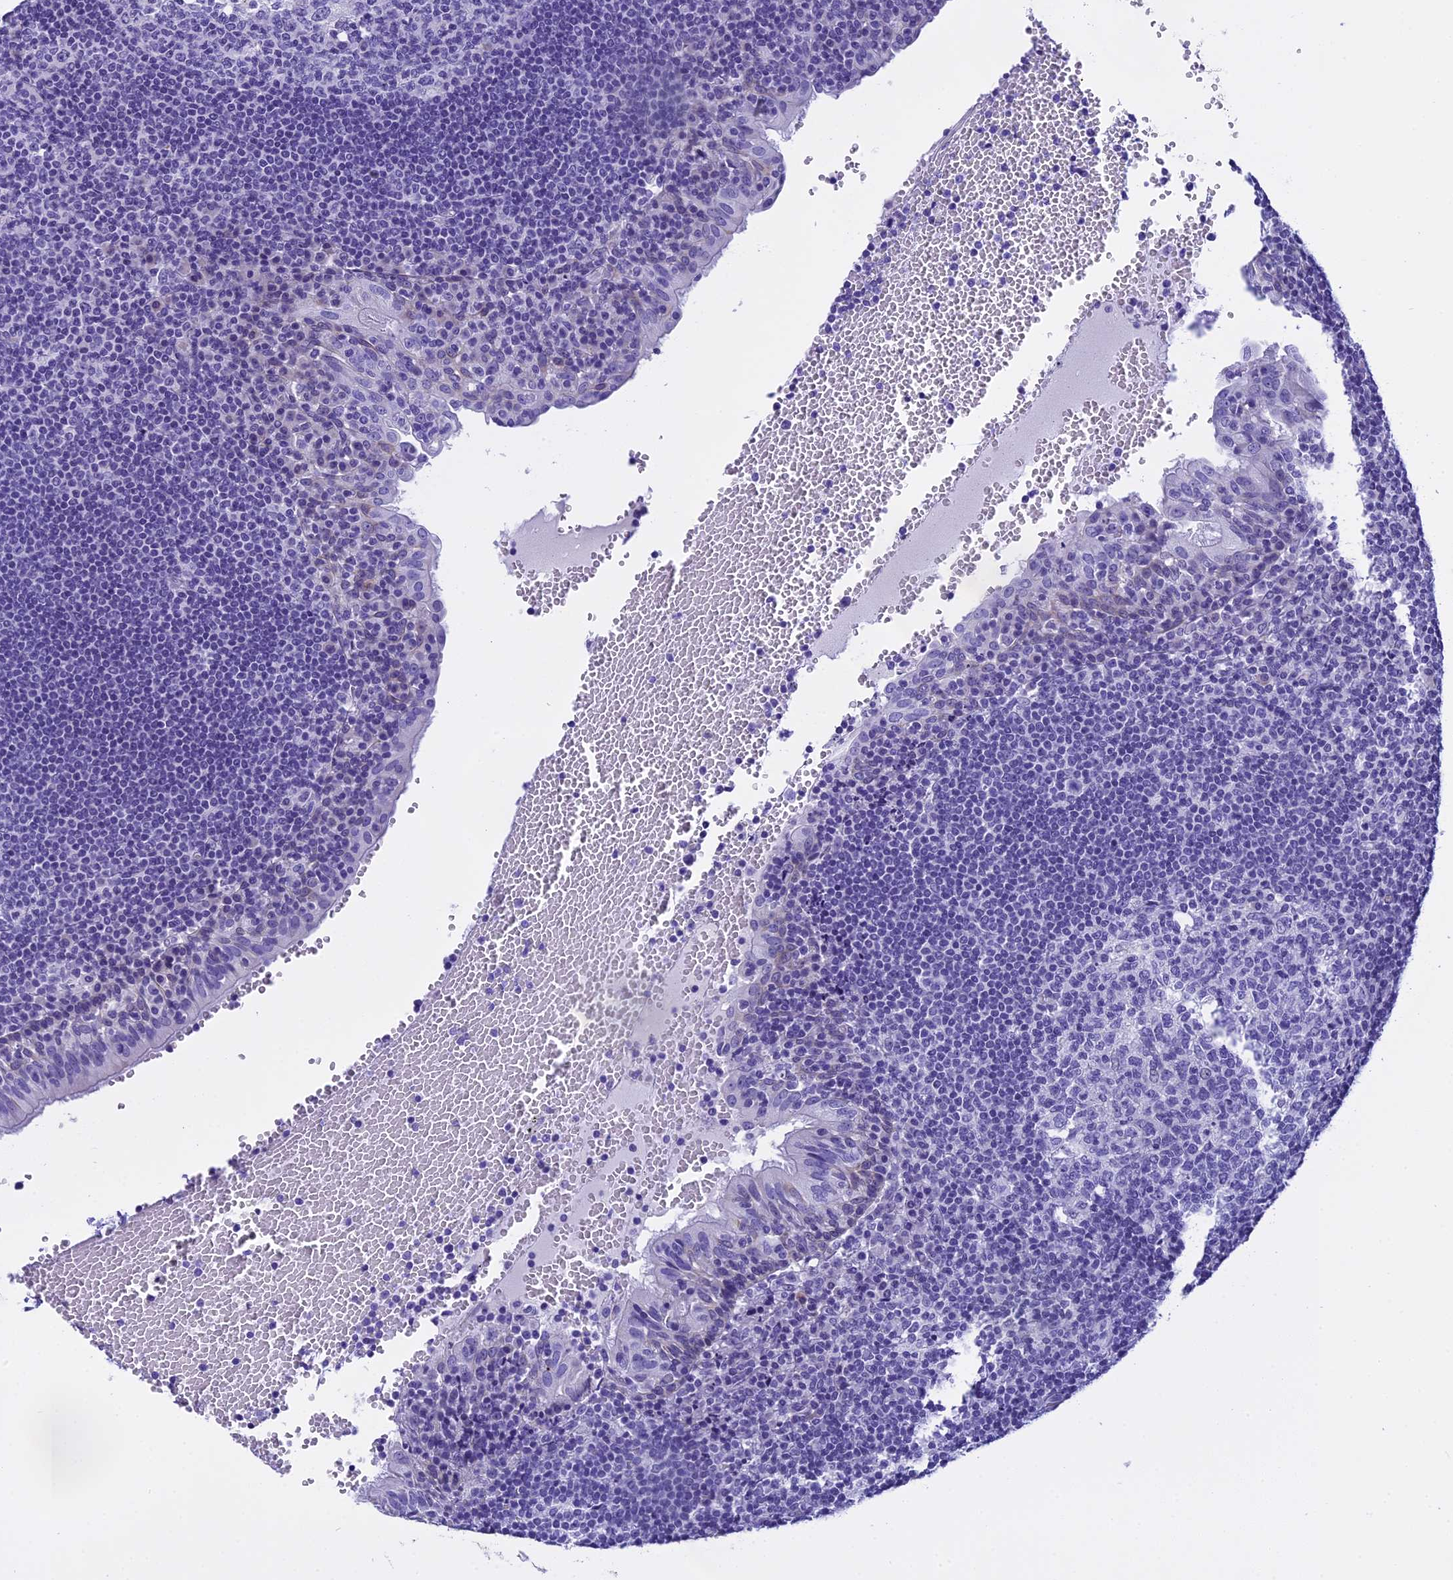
{"staining": {"intensity": "negative", "quantity": "none", "location": "none"}, "tissue": "tonsil", "cell_type": "Germinal center cells", "image_type": "normal", "snomed": [{"axis": "morphology", "description": "Normal tissue, NOS"}, {"axis": "topography", "description": "Tonsil"}], "caption": "High power microscopy histopathology image of an immunohistochemistry (IHC) photomicrograph of unremarkable tonsil, revealing no significant positivity in germinal center cells. Nuclei are stained in blue.", "gene": "KCTD14", "patient": {"sex": "female", "age": 40}}